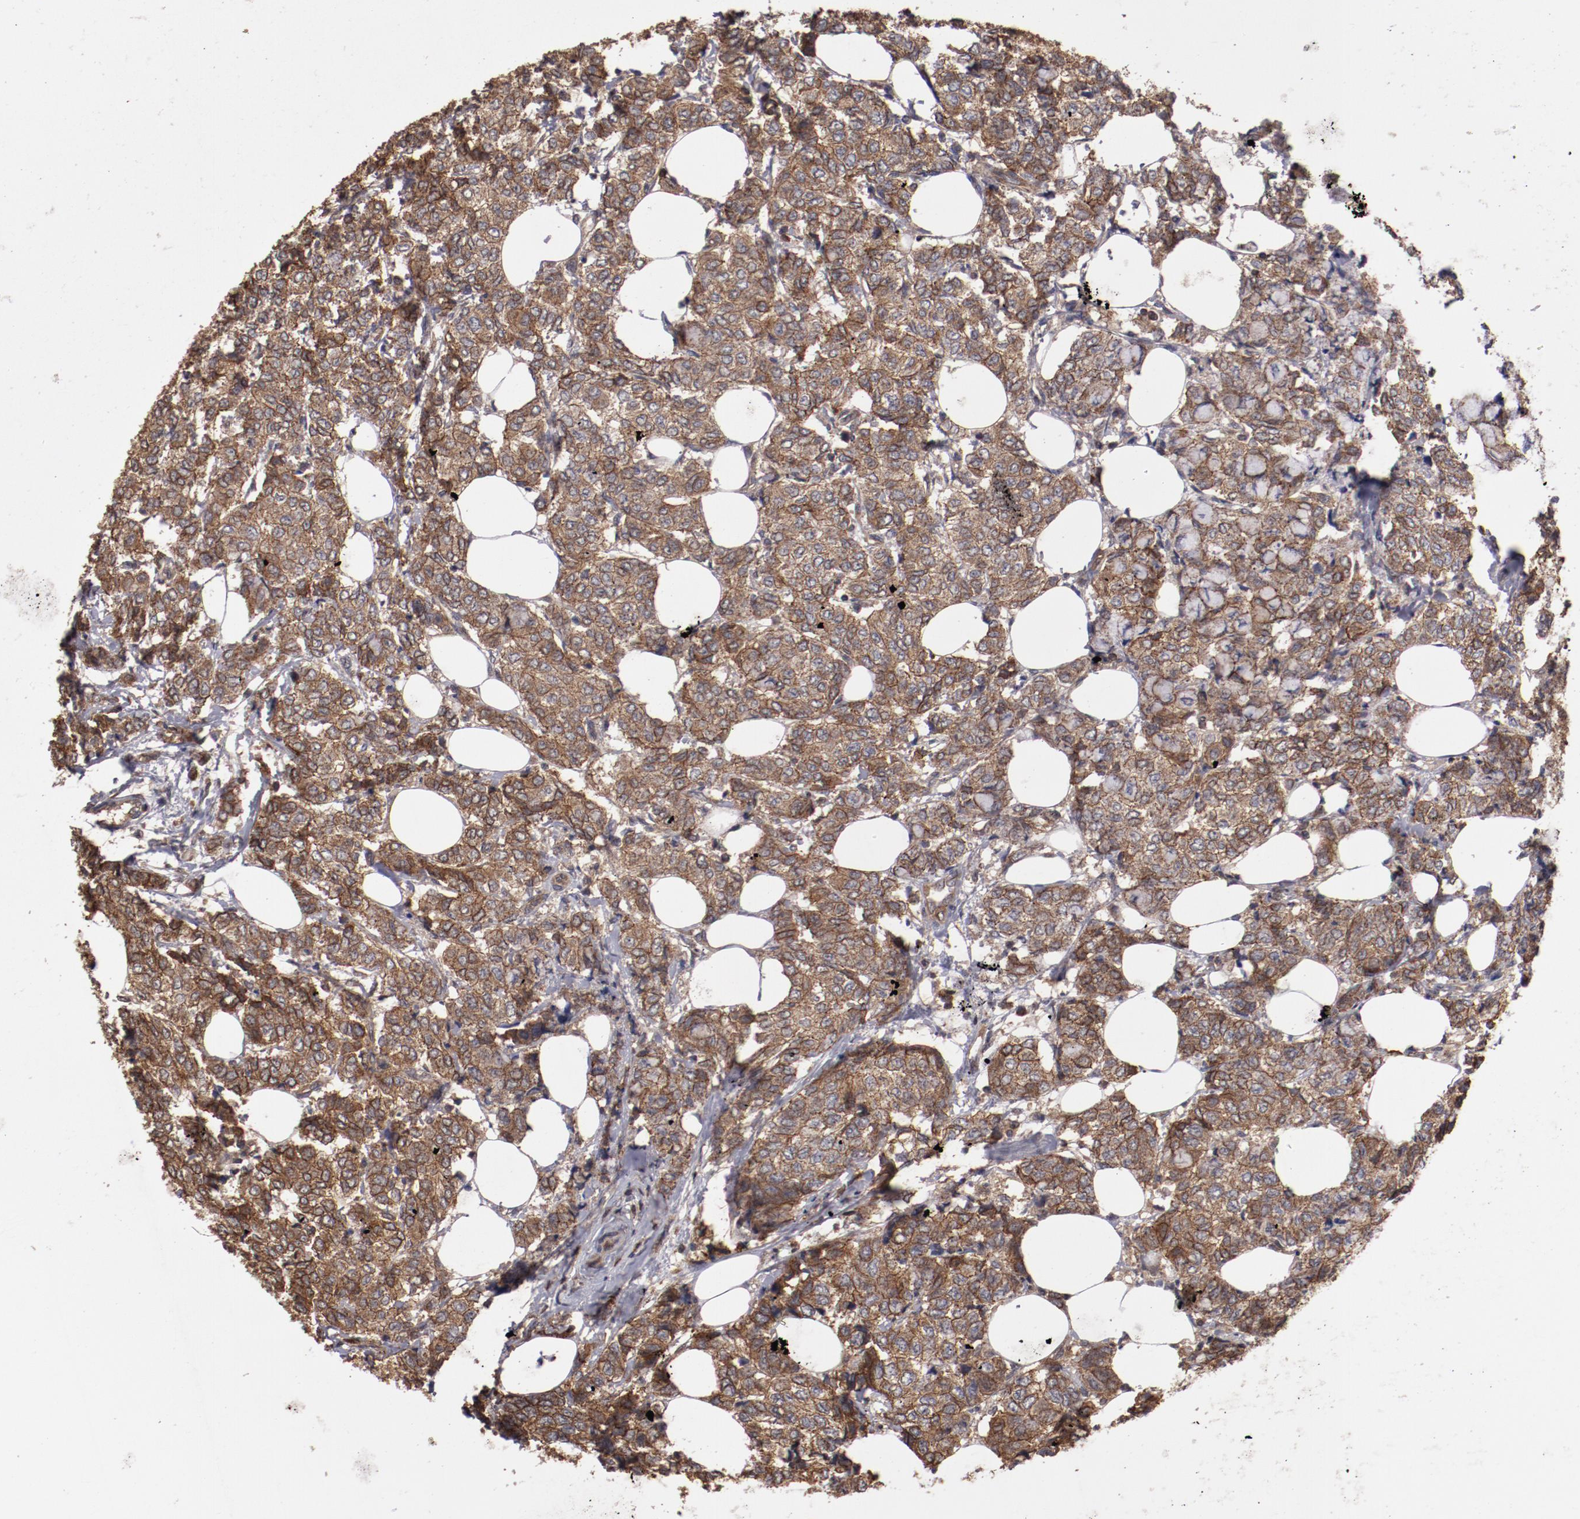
{"staining": {"intensity": "weak", "quantity": ">75%", "location": "cytoplasmic/membranous"}, "tissue": "breast cancer", "cell_type": "Tumor cells", "image_type": "cancer", "snomed": [{"axis": "morphology", "description": "Lobular carcinoma"}, {"axis": "topography", "description": "Breast"}], "caption": "Immunohistochemistry (IHC) (DAB (3,3'-diaminobenzidine)) staining of lobular carcinoma (breast) reveals weak cytoplasmic/membranous protein expression in about >75% of tumor cells. The protein is stained brown, and the nuclei are stained in blue (DAB (3,3'-diaminobenzidine) IHC with brightfield microscopy, high magnification).", "gene": "RPS6KA6", "patient": {"sex": "female", "age": 60}}